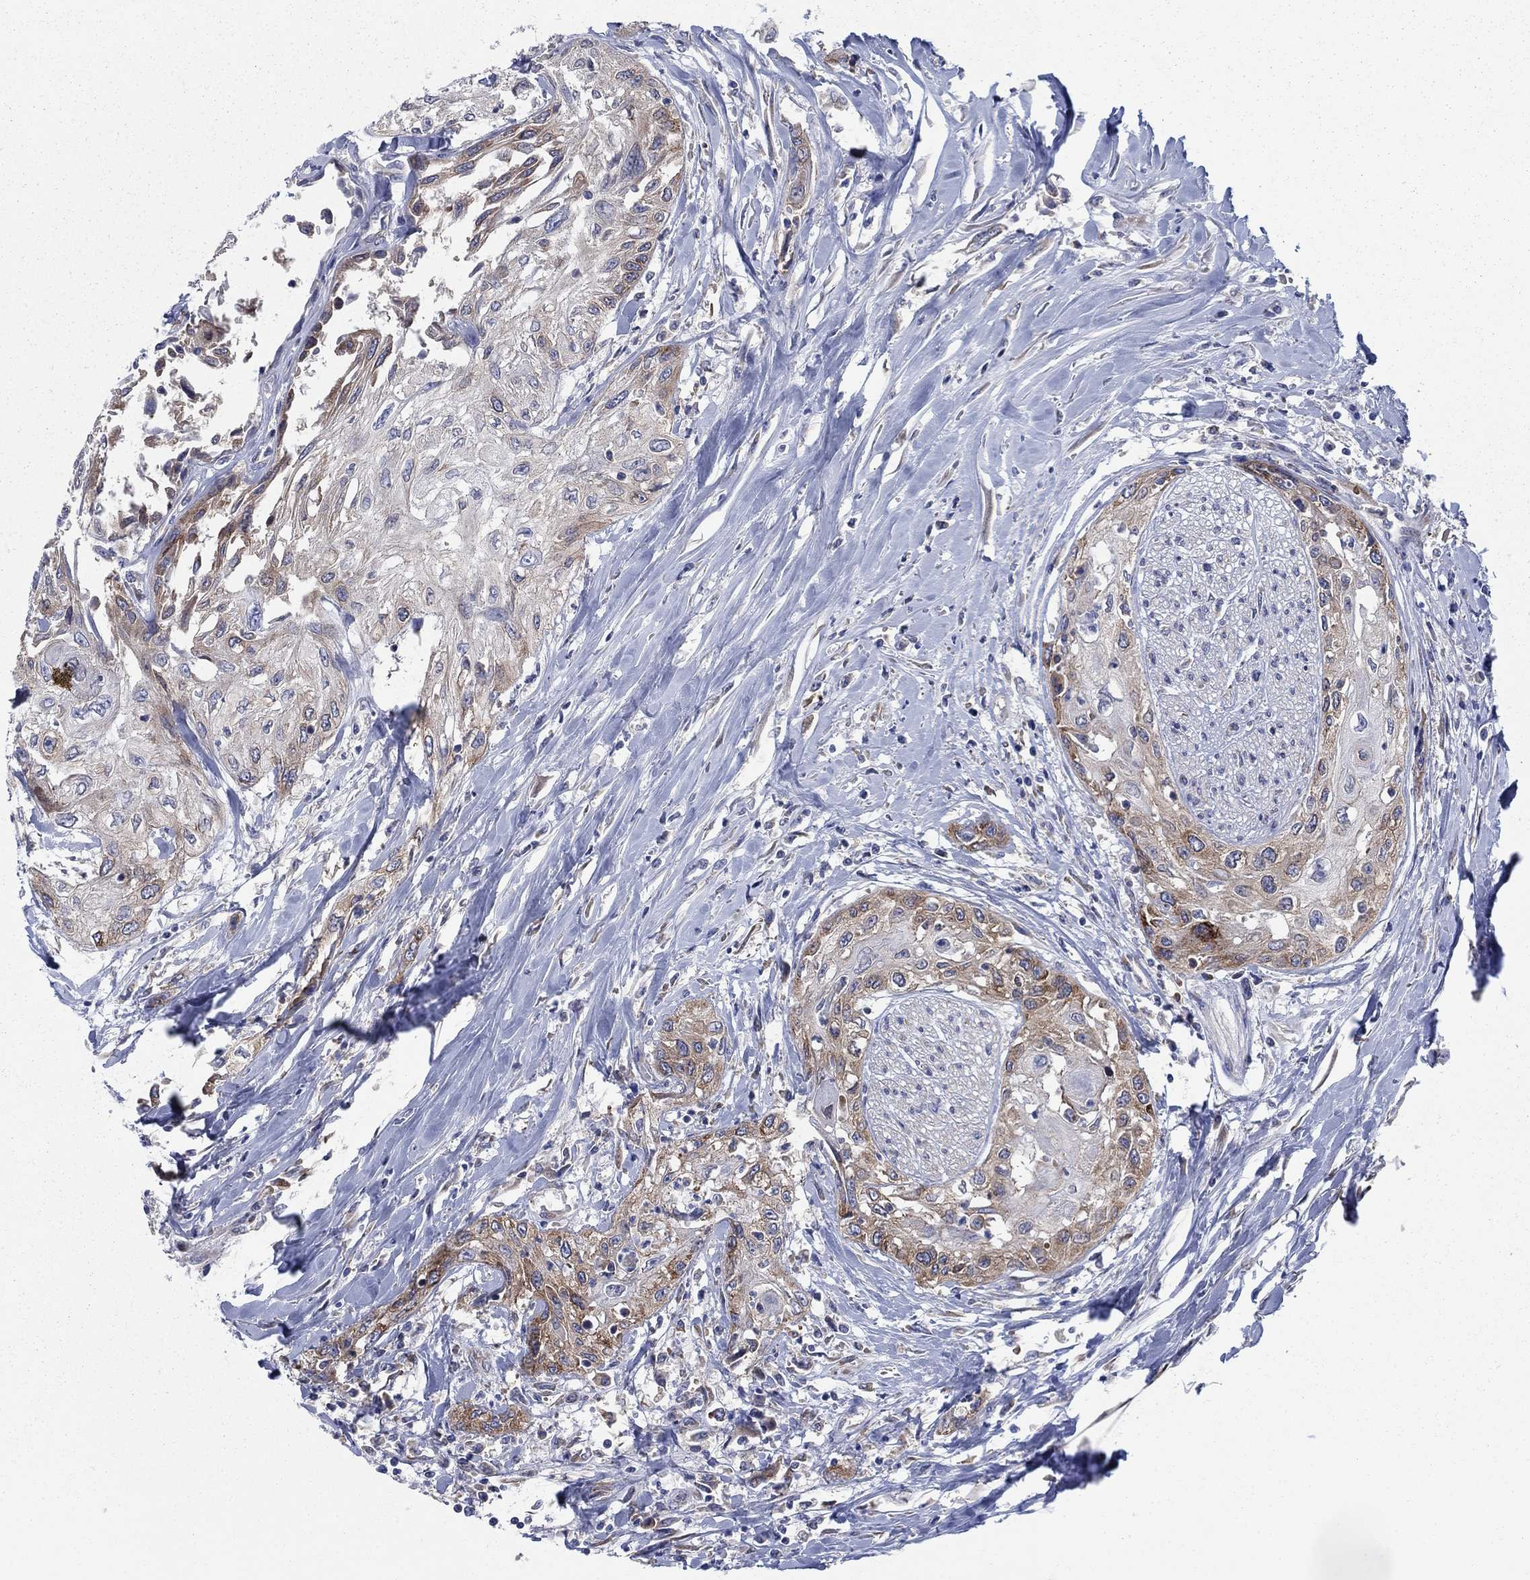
{"staining": {"intensity": "strong", "quantity": "<25%", "location": "cytoplasmic/membranous"}, "tissue": "head and neck cancer", "cell_type": "Tumor cells", "image_type": "cancer", "snomed": [{"axis": "morphology", "description": "Normal tissue, NOS"}, {"axis": "morphology", "description": "Squamous cell carcinoma, NOS"}, {"axis": "topography", "description": "Oral tissue"}, {"axis": "topography", "description": "Peripheral nerve tissue"}, {"axis": "topography", "description": "Head-Neck"}], "caption": "A histopathology image showing strong cytoplasmic/membranous expression in approximately <25% of tumor cells in head and neck cancer (squamous cell carcinoma), as visualized by brown immunohistochemical staining.", "gene": "TMEM59", "patient": {"sex": "female", "age": 59}}